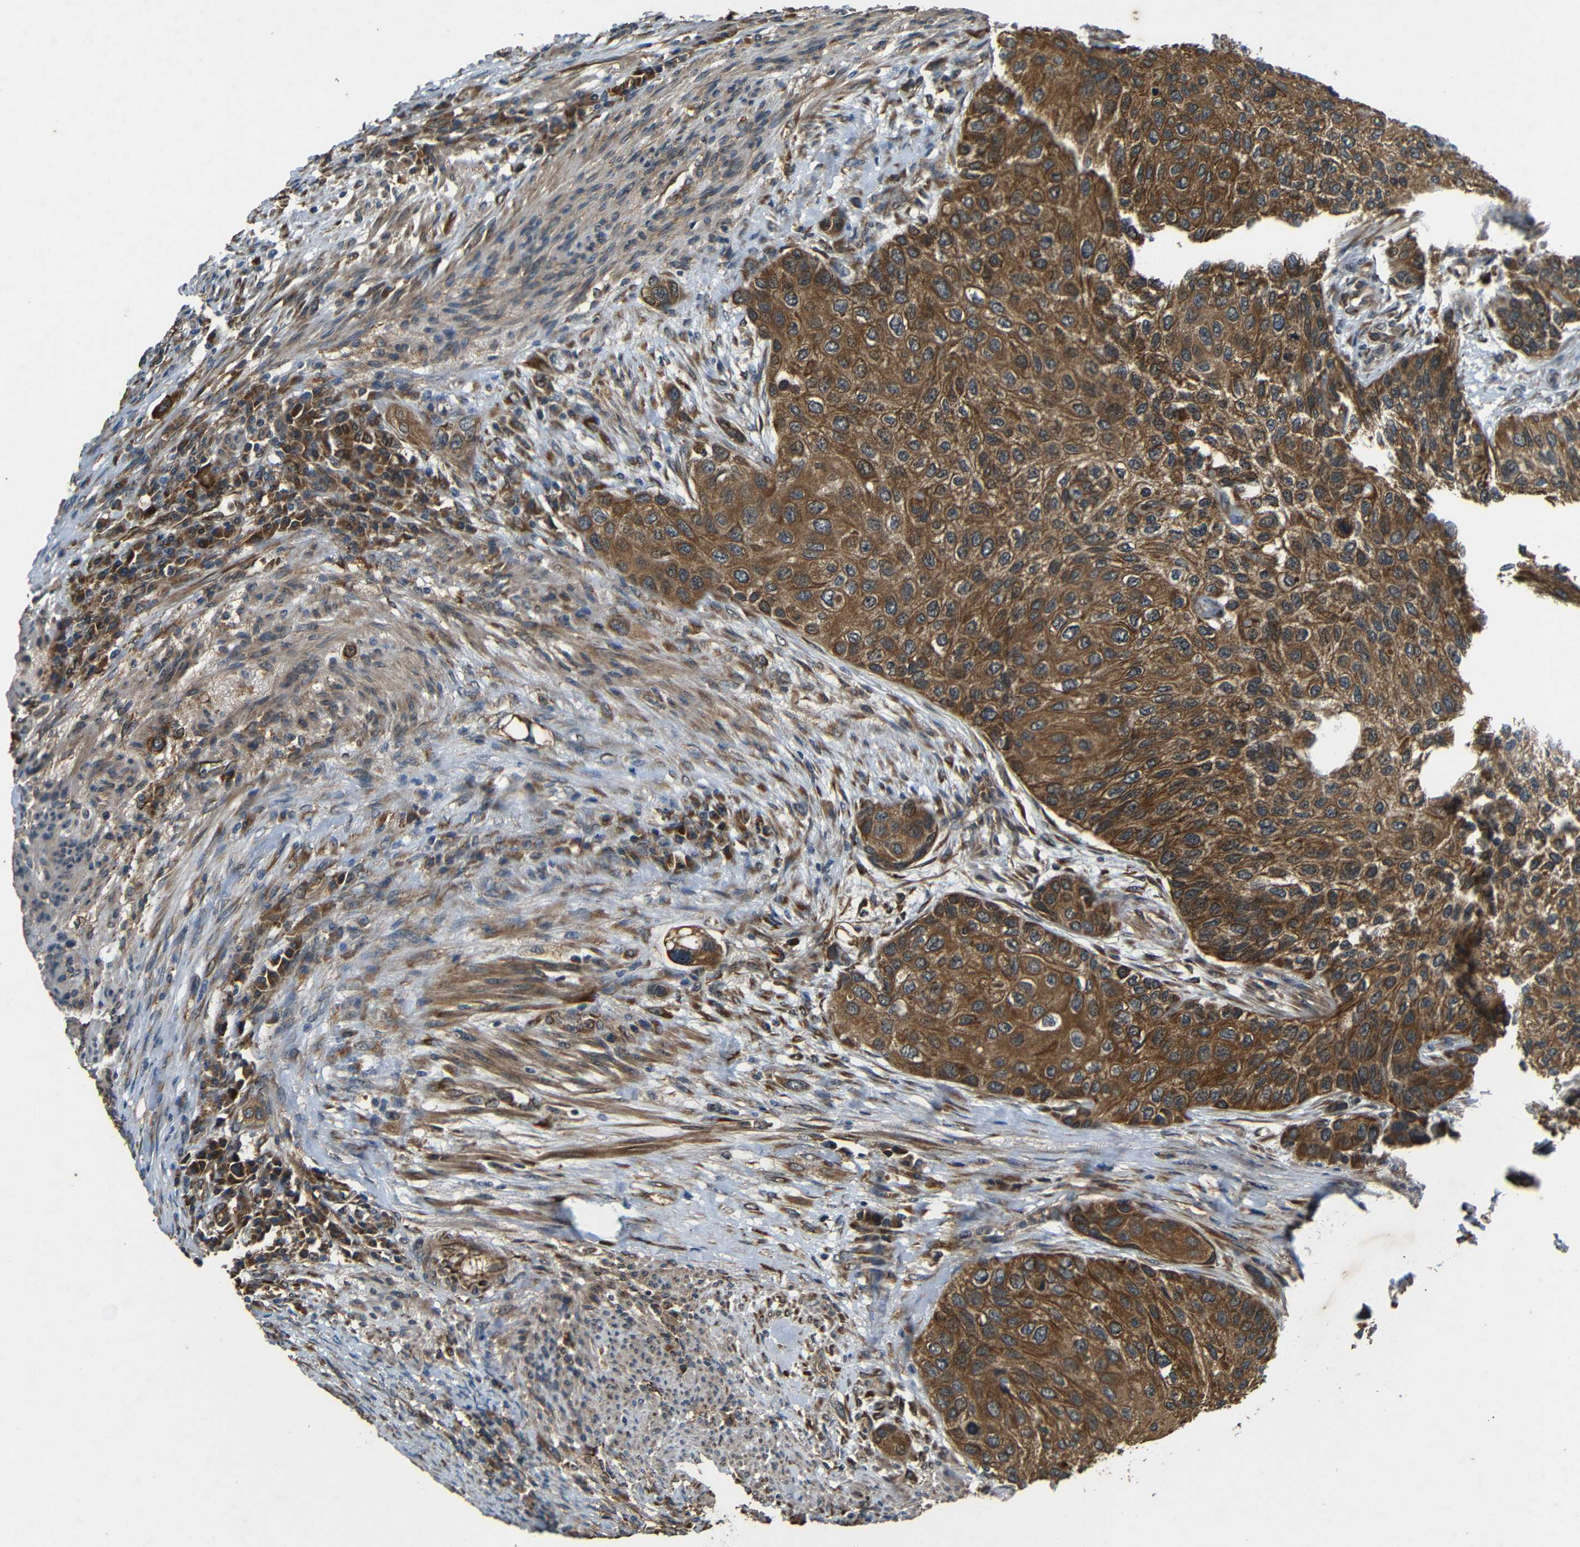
{"staining": {"intensity": "strong", "quantity": ">75%", "location": "cytoplasmic/membranous"}, "tissue": "urothelial cancer", "cell_type": "Tumor cells", "image_type": "cancer", "snomed": [{"axis": "morphology", "description": "Urothelial carcinoma, High grade"}, {"axis": "topography", "description": "Urinary bladder"}], "caption": "Immunohistochemistry (DAB) staining of human urothelial carcinoma (high-grade) demonstrates strong cytoplasmic/membranous protein positivity in approximately >75% of tumor cells.", "gene": "TRPC1", "patient": {"sex": "female", "age": 56}}